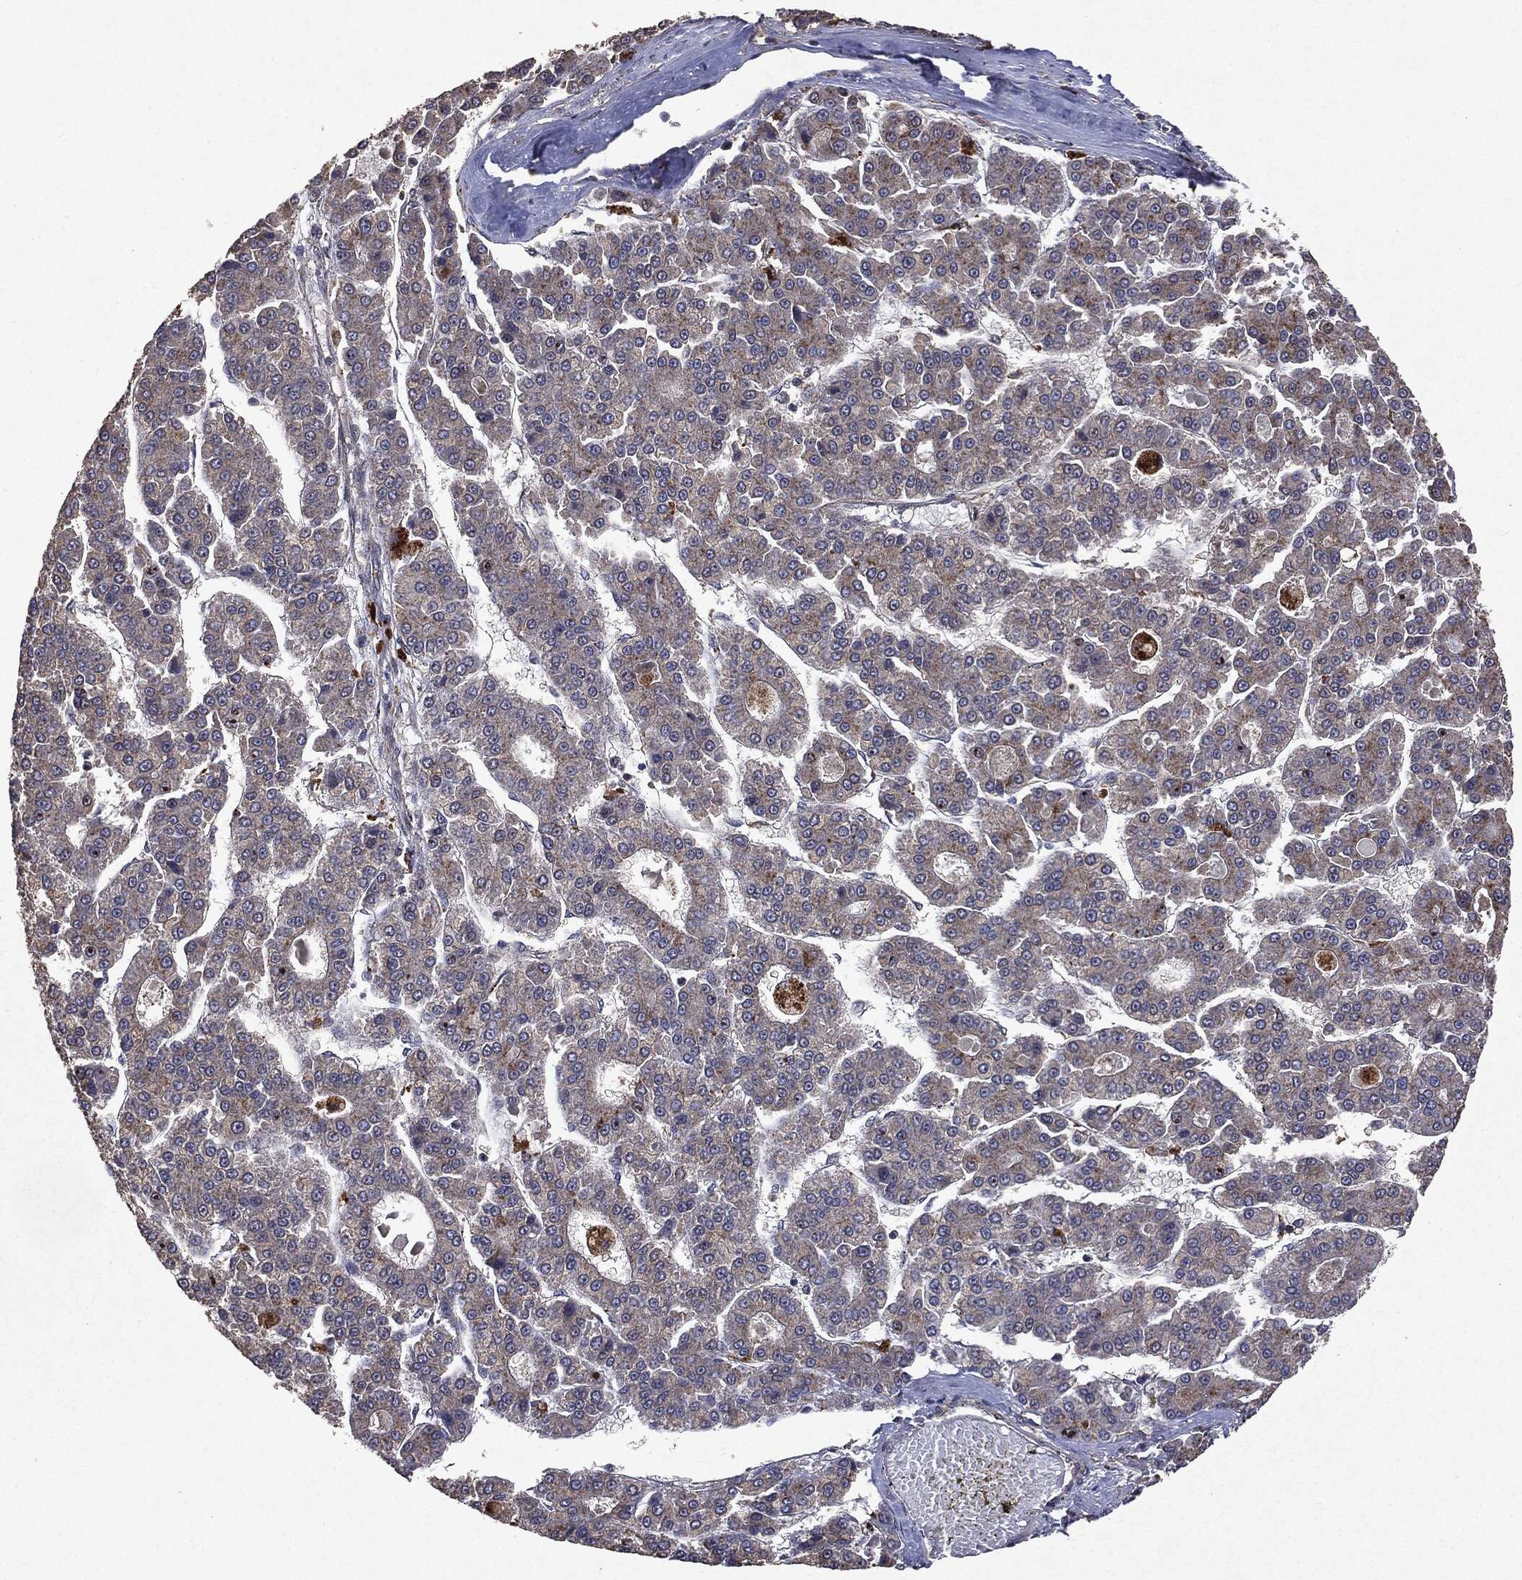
{"staining": {"intensity": "negative", "quantity": "none", "location": "none"}, "tissue": "liver cancer", "cell_type": "Tumor cells", "image_type": "cancer", "snomed": [{"axis": "morphology", "description": "Carcinoma, Hepatocellular, NOS"}, {"axis": "topography", "description": "Liver"}], "caption": "High power microscopy micrograph of an immunohistochemistry (IHC) micrograph of liver cancer (hepatocellular carcinoma), revealing no significant expression in tumor cells.", "gene": "PTEN", "patient": {"sex": "male", "age": 70}}